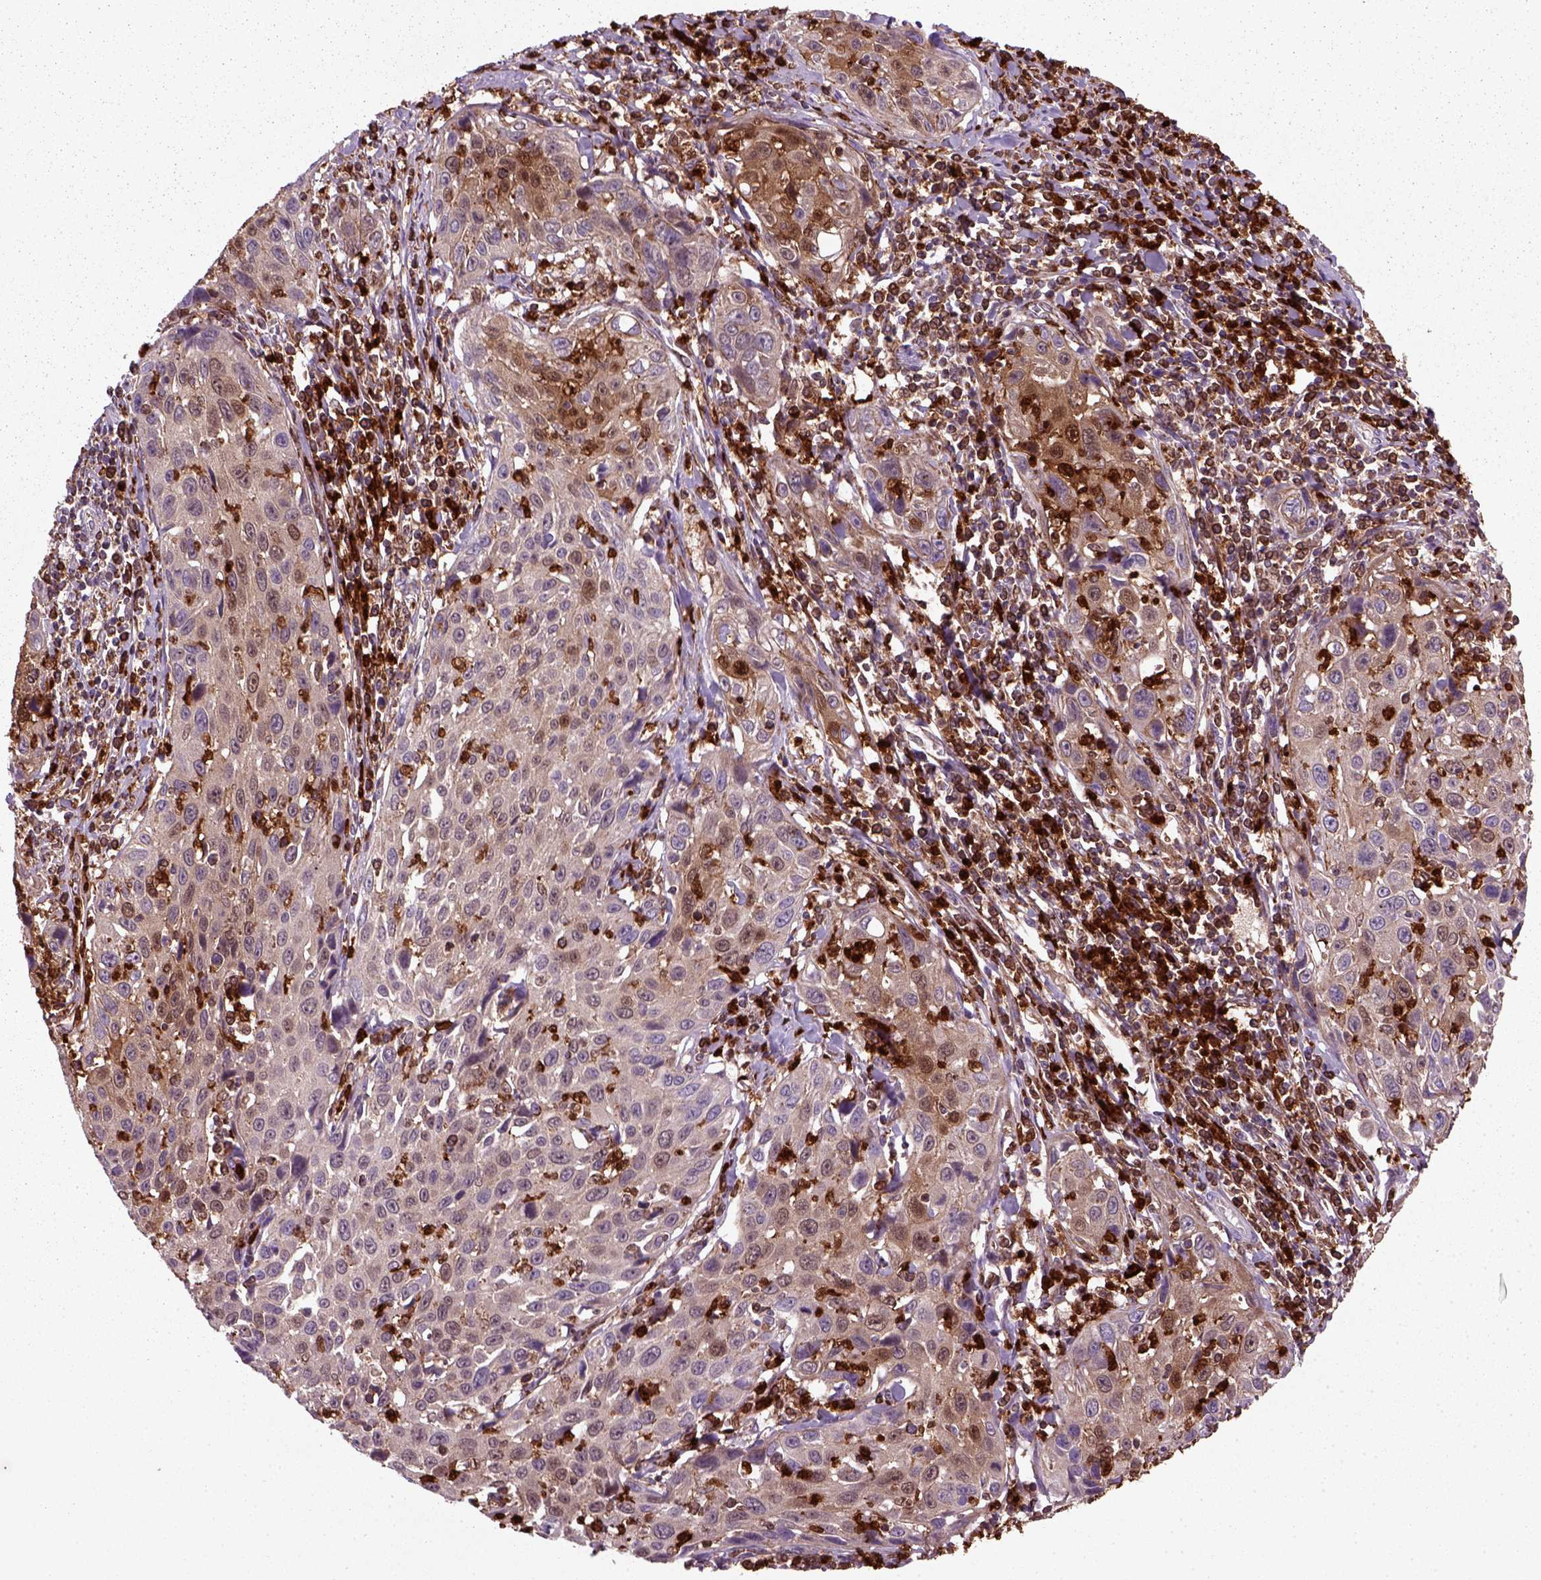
{"staining": {"intensity": "moderate", "quantity": "<25%", "location": "cytoplasmic/membranous,nuclear"}, "tissue": "cervical cancer", "cell_type": "Tumor cells", "image_type": "cancer", "snomed": [{"axis": "morphology", "description": "Squamous cell carcinoma, NOS"}, {"axis": "topography", "description": "Cervix"}], "caption": "A low amount of moderate cytoplasmic/membranous and nuclear expression is appreciated in about <25% of tumor cells in cervical cancer tissue.", "gene": "NUDT16L1", "patient": {"sex": "female", "age": 26}}